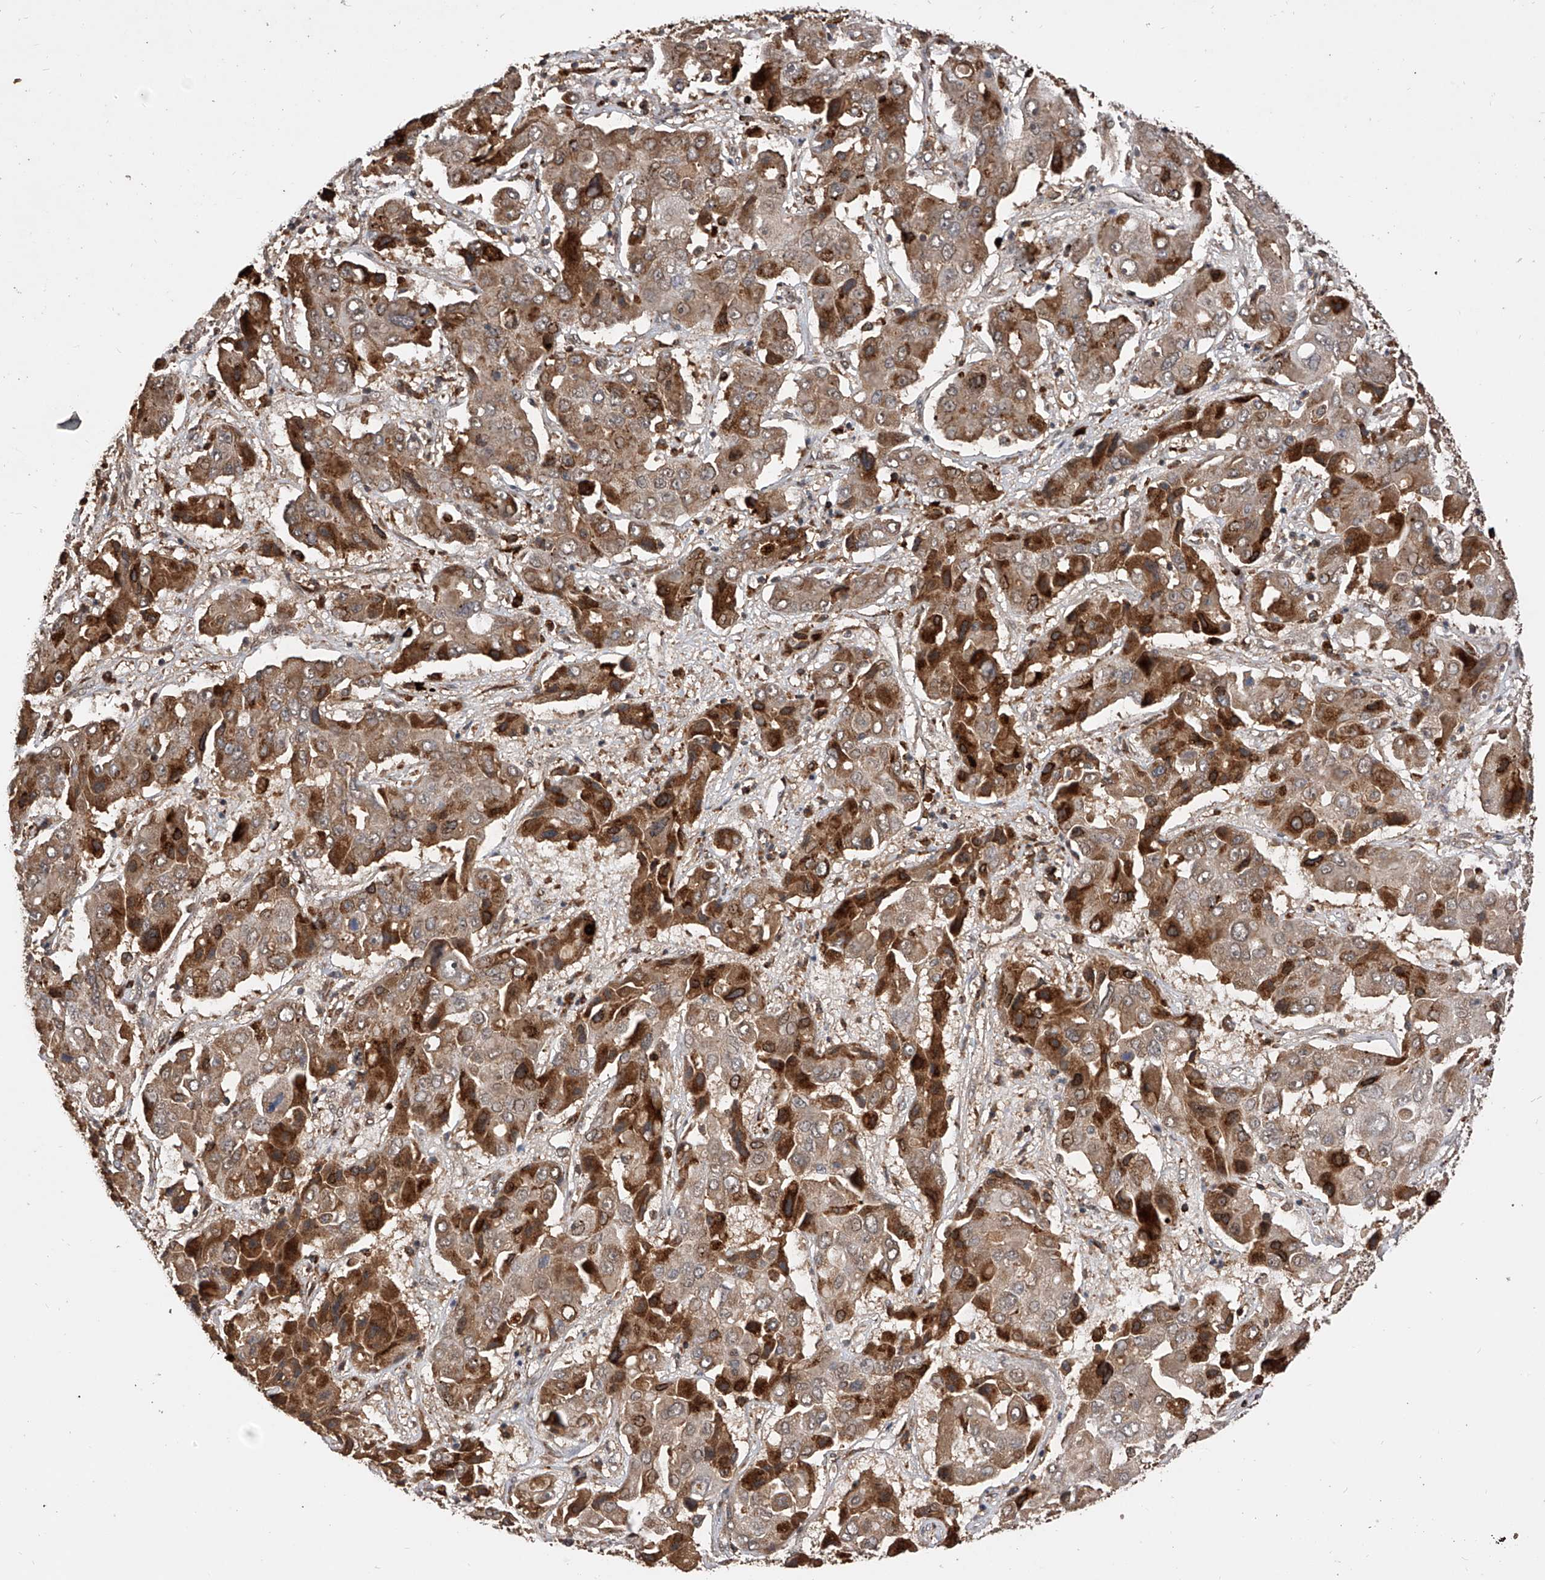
{"staining": {"intensity": "moderate", "quantity": ">75%", "location": "cytoplasmic/membranous"}, "tissue": "liver cancer", "cell_type": "Tumor cells", "image_type": "cancer", "snomed": [{"axis": "morphology", "description": "Cholangiocarcinoma"}, {"axis": "topography", "description": "Liver"}], "caption": "This is a histology image of immunohistochemistry staining of cholangiocarcinoma (liver), which shows moderate staining in the cytoplasmic/membranous of tumor cells.", "gene": "CFAP410", "patient": {"sex": "male", "age": 67}}